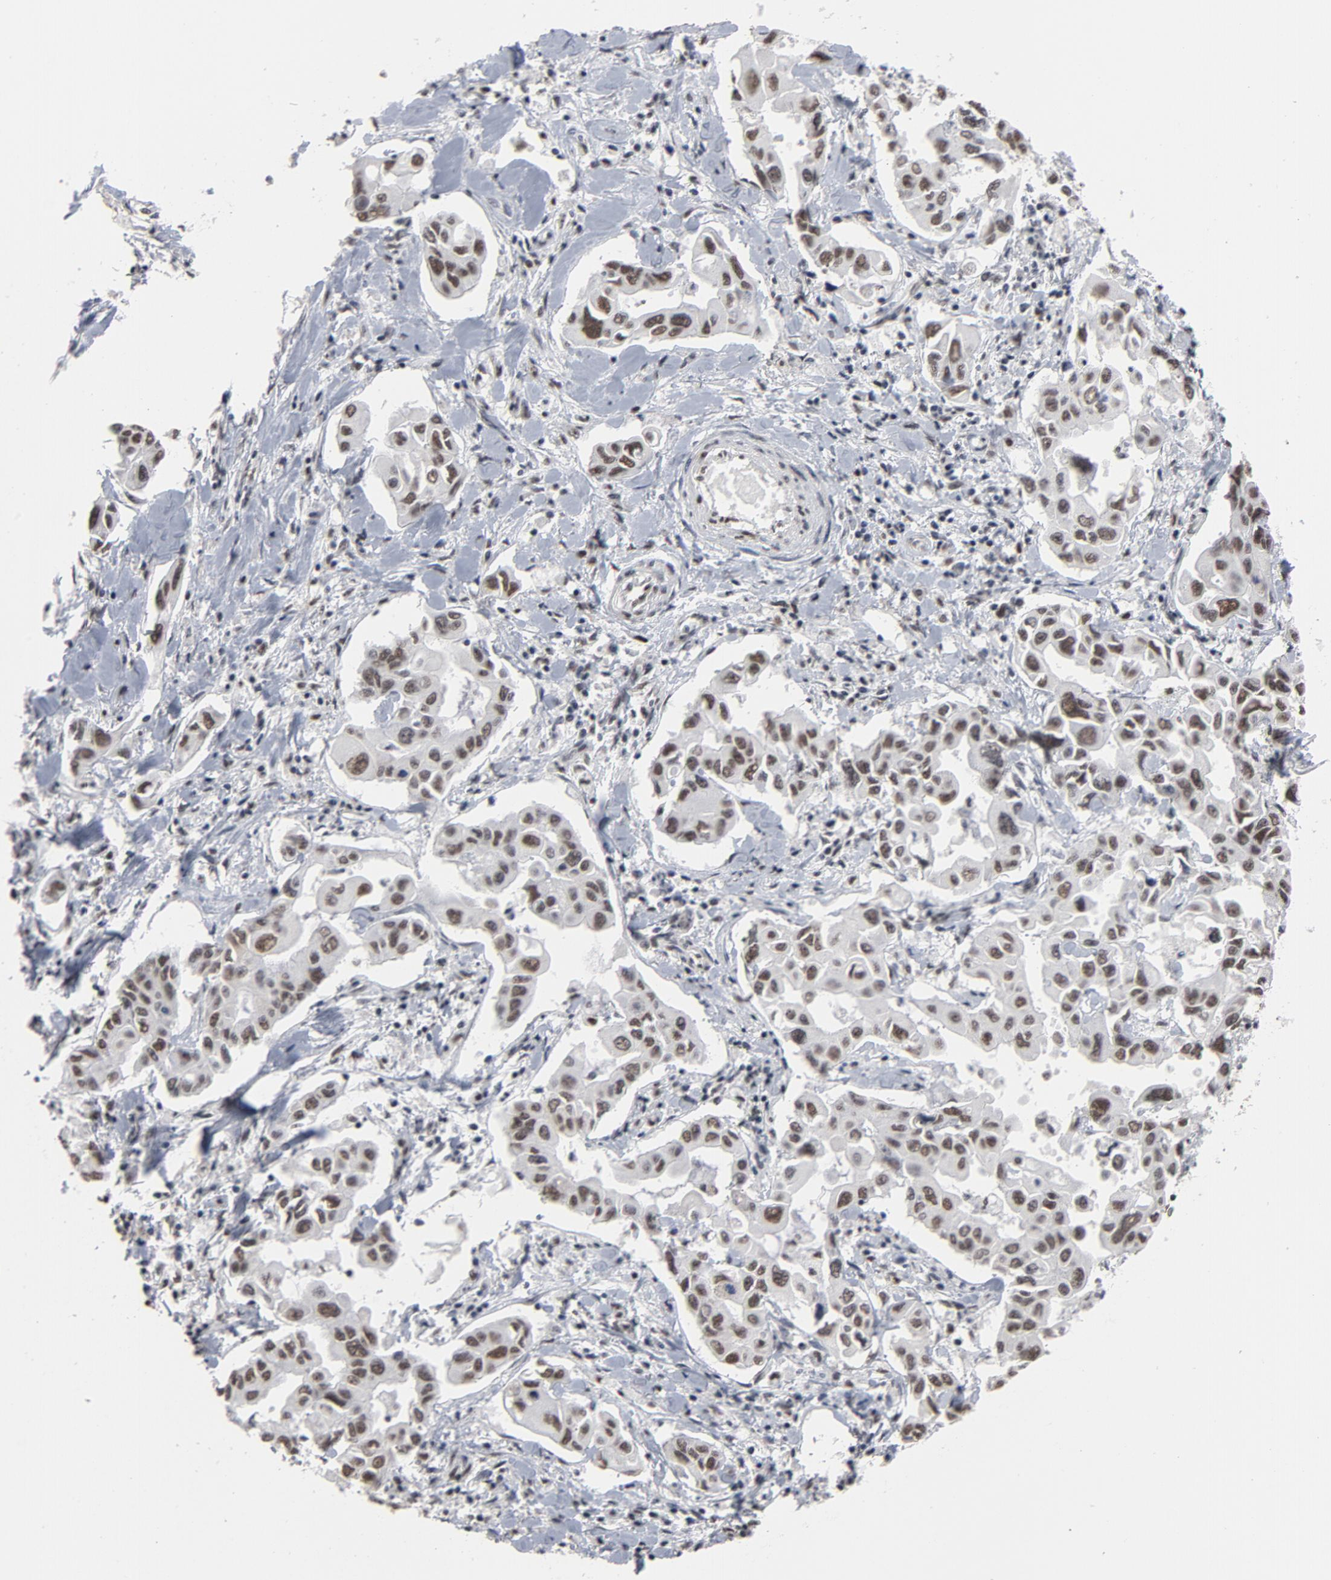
{"staining": {"intensity": "moderate", "quantity": ">75%", "location": "nuclear"}, "tissue": "lung cancer", "cell_type": "Tumor cells", "image_type": "cancer", "snomed": [{"axis": "morphology", "description": "Adenocarcinoma, NOS"}, {"axis": "topography", "description": "Lymph node"}, {"axis": "topography", "description": "Lung"}], "caption": "Brown immunohistochemical staining in human adenocarcinoma (lung) shows moderate nuclear positivity in about >75% of tumor cells. The protein of interest is stained brown, and the nuclei are stained in blue (DAB (3,3'-diaminobenzidine) IHC with brightfield microscopy, high magnification).", "gene": "MRE11", "patient": {"sex": "male", "age": 64}}